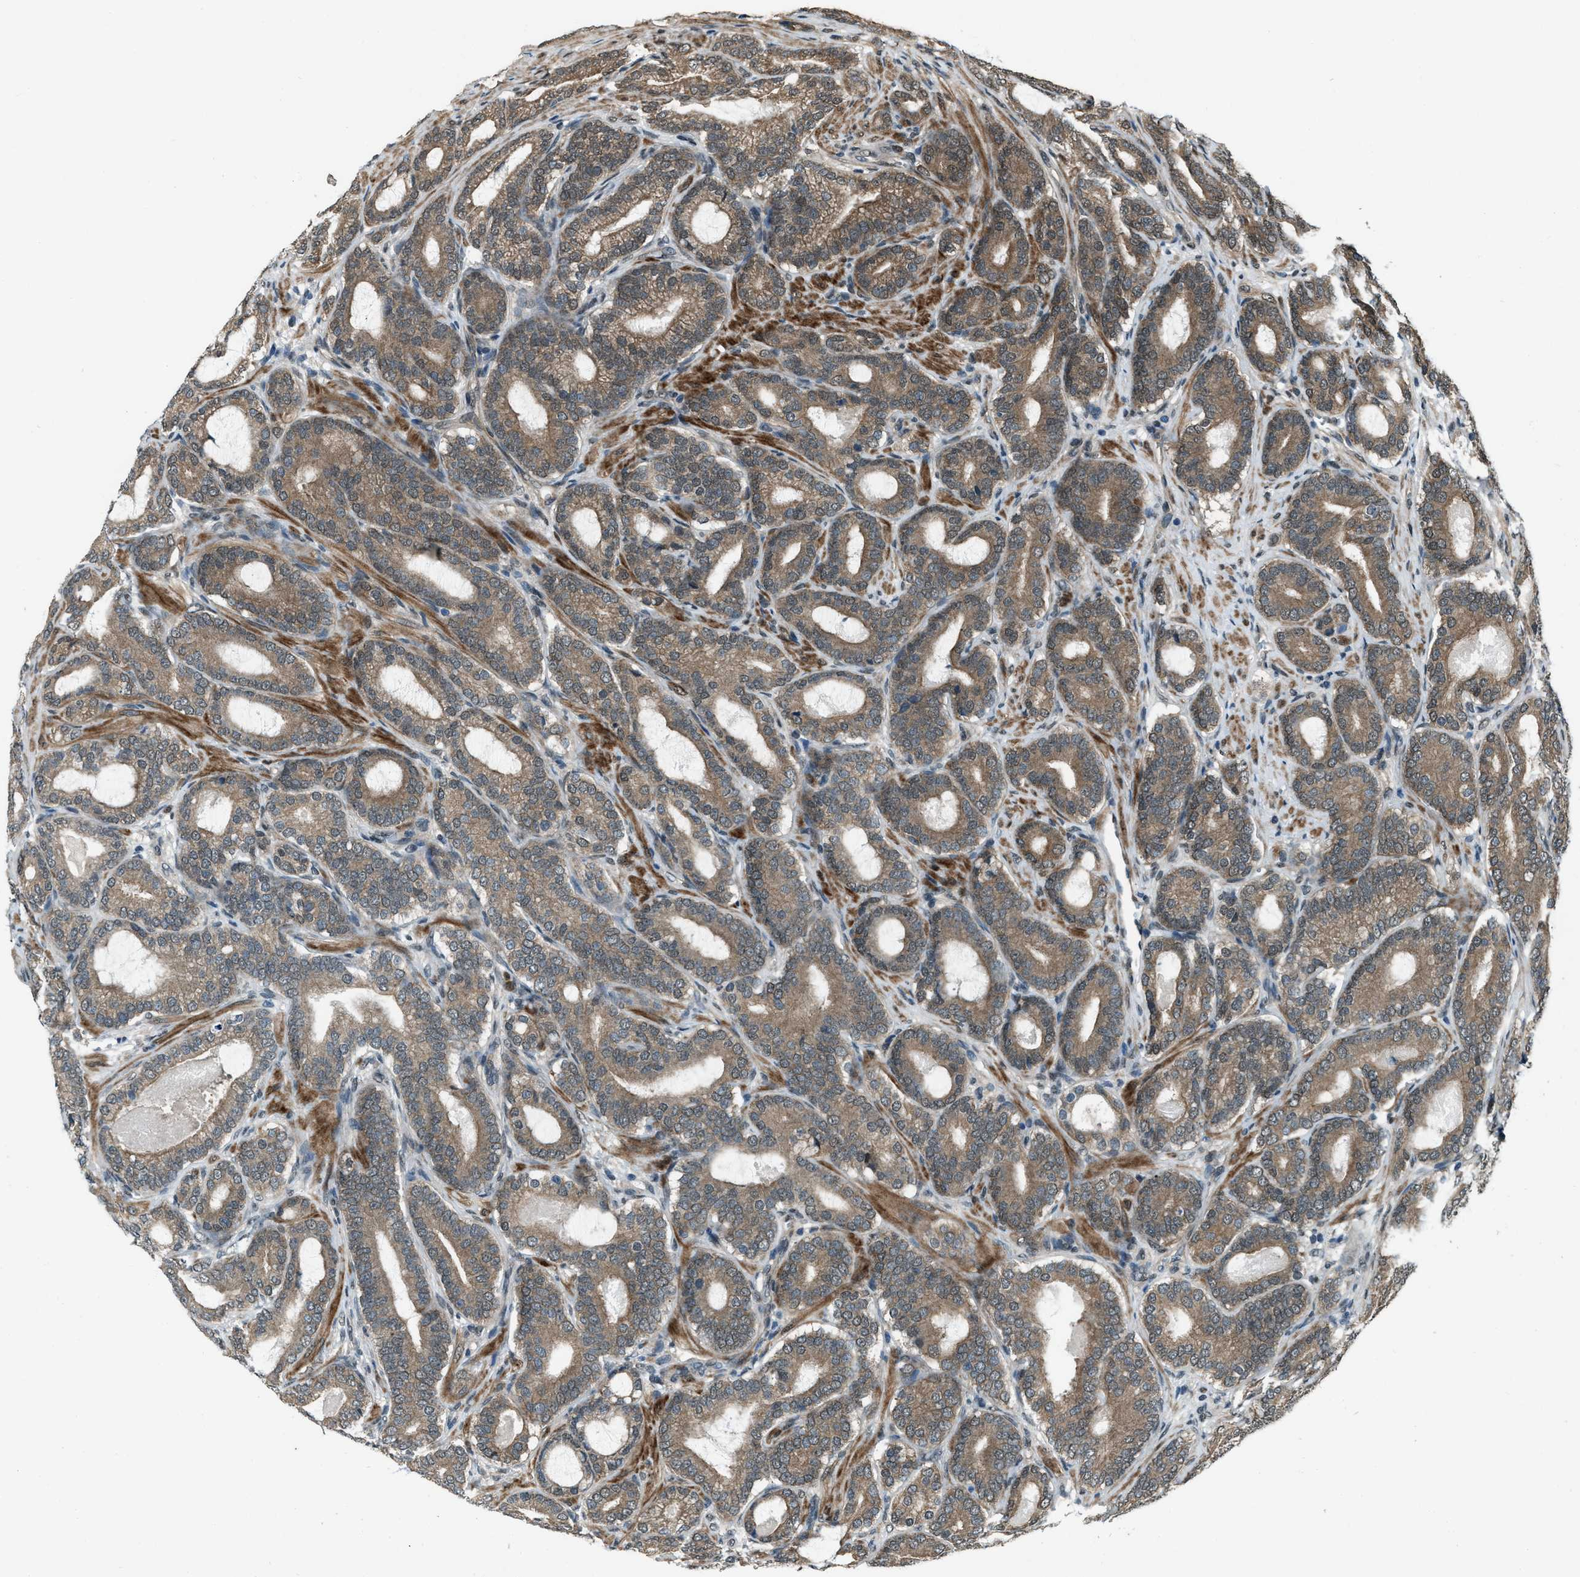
{"staining": {"intensity": "moderate", "quantity": ">75%", "location": "cytoplasmic/membranous"}, "tissue": "prostate cancer", "cell_type": "Tumor cells", "image_type": "cancer", "snomed": [{"axis": "morphology", "description": "Adenocarcinoma, High grade"}, {"axis": "topography", "description": "Prostate"}], "caption": "This is a photomicrograph of IHC staining of prostate adenocarcinoma (high-grade), which shows moderate staining in the cytoplasmic/membranous of tumor cells.", "gene": "SVIL", "patient": {"sex": "male", "age": 60}}